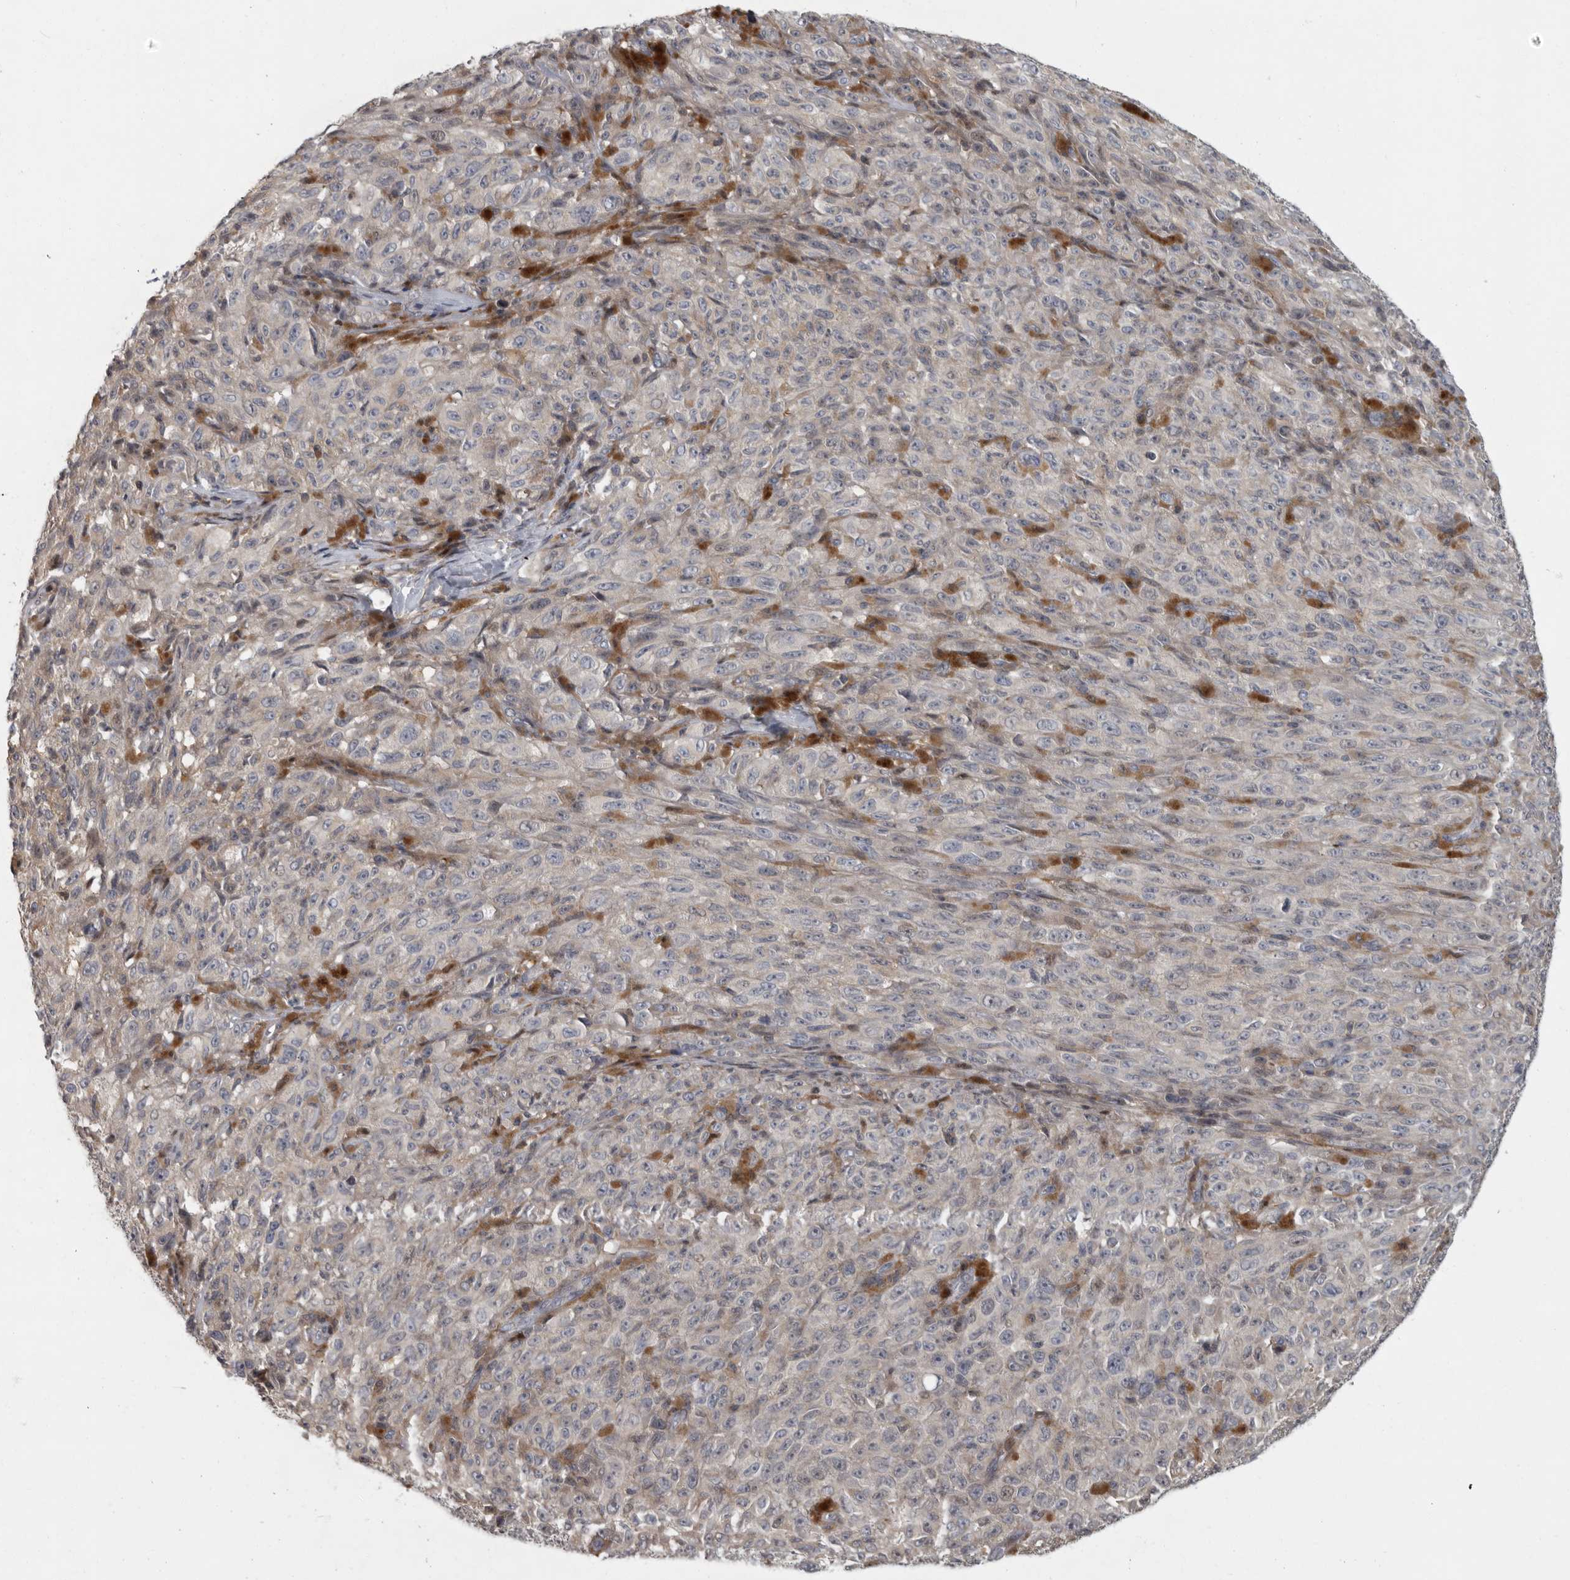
{"staining": {"intensity": "negative", "quantity": "none", "location": "none"}, "tissue": "melanoma", "cell_type": "Tumor cells", "image_type": "cancer", "snomed": [{"axis": "morphology", "description": "Malignant melanoma, NOS"}, {"axis": "topography", "description": "Skin"}], "caption": "High magnification brightfield microscopy of malignant melanoma stained with DAB (brown) and counterstained with hematoxylin (blue): tumor cells show no significant expression.", "gene": "PDE7A", "patient": {"sex": "female", "age": 82}}